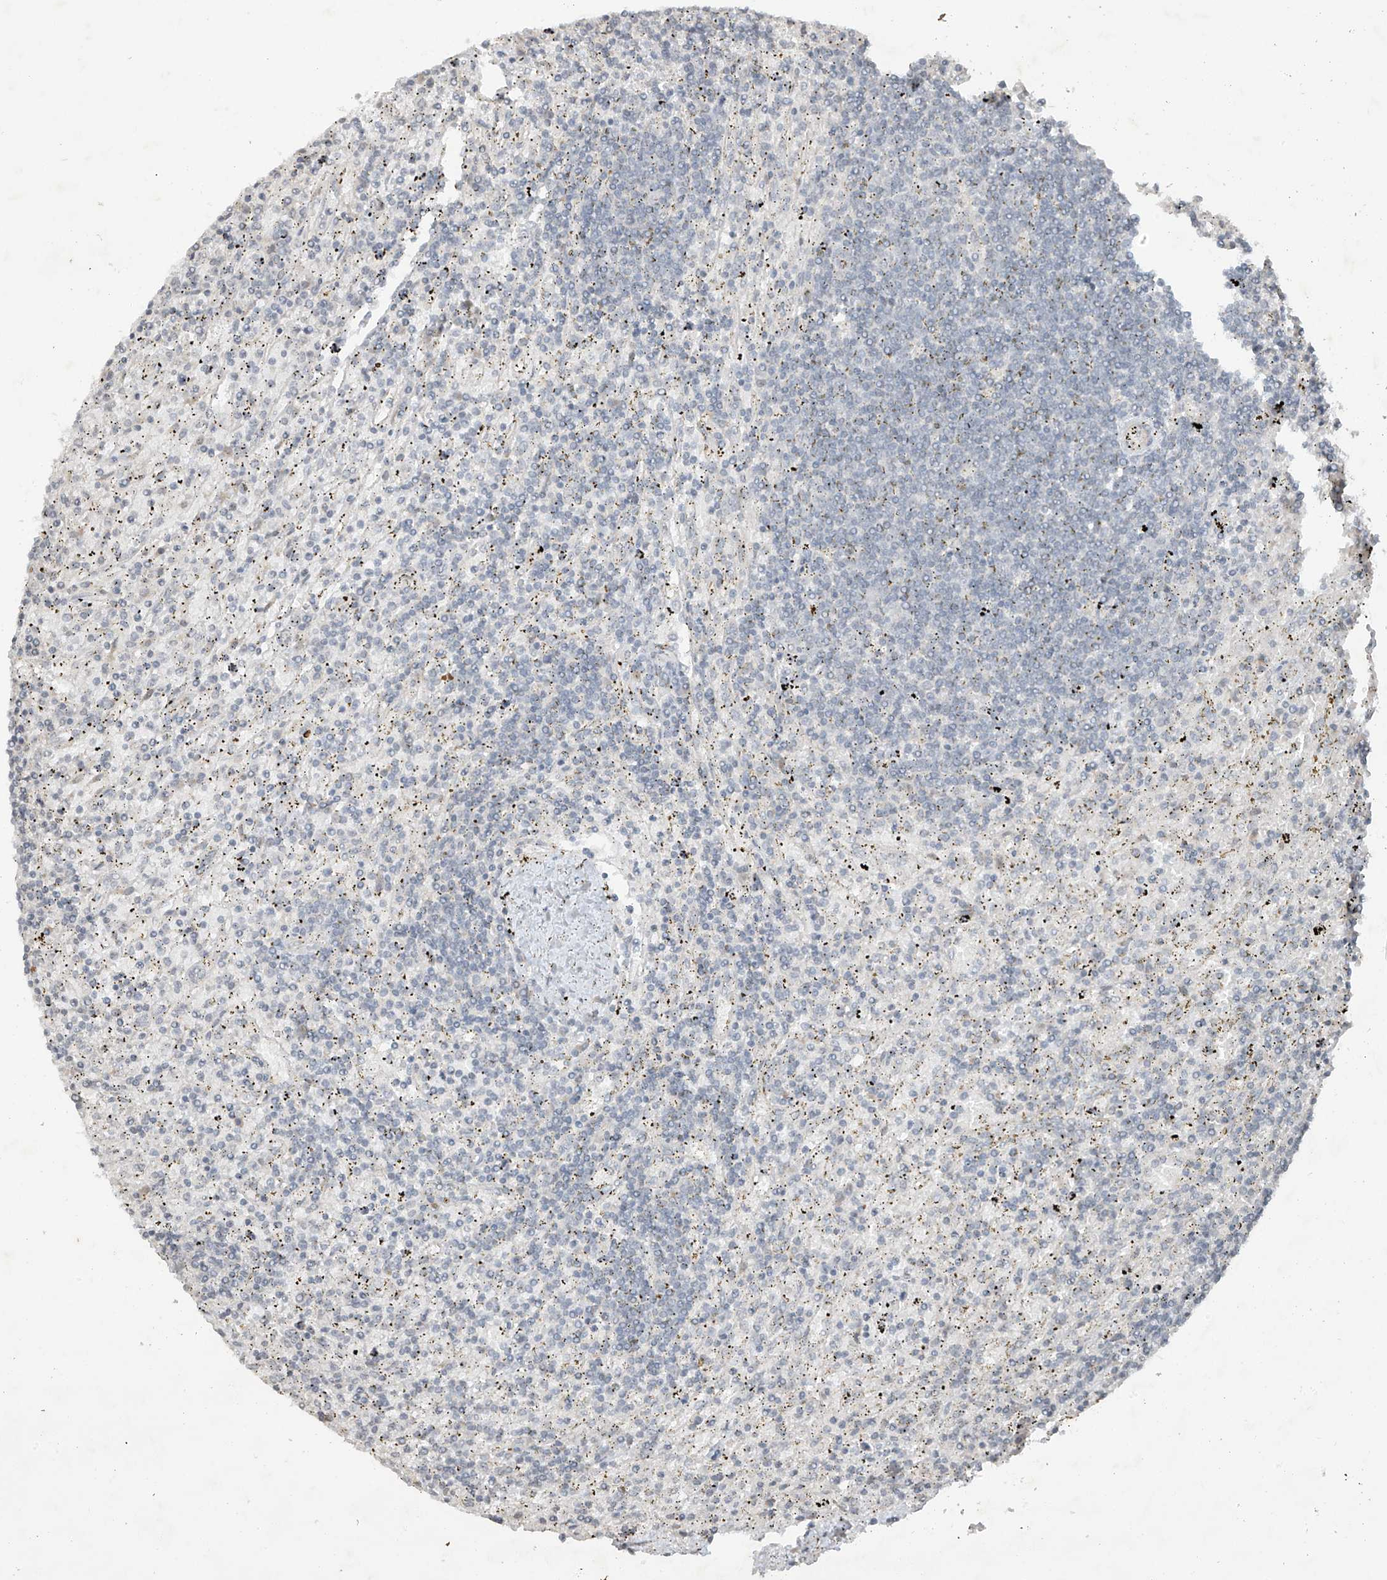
{"staining": {"intensity": "negative", "quantity": "none", "location": "none"}, "tissue": "lymphoma", "cell_type": "Tumor cells", "image_type": "cancer", "snomed": [{"axis": "morphology", "description": "Malignant lymphoma, non-Hodgkin's type, Low grade"}, {"axis": "topography", "description": "Spleen"}], "caption": "This is an immunohistochemistry (IHC) photomicrograph of malignant lymphoma, non-Hodgkin's type (low-grade). There is no positivity in tumor cells.", "gene": "DGKQ", "patient": {"sex": "male", "age": 76}}